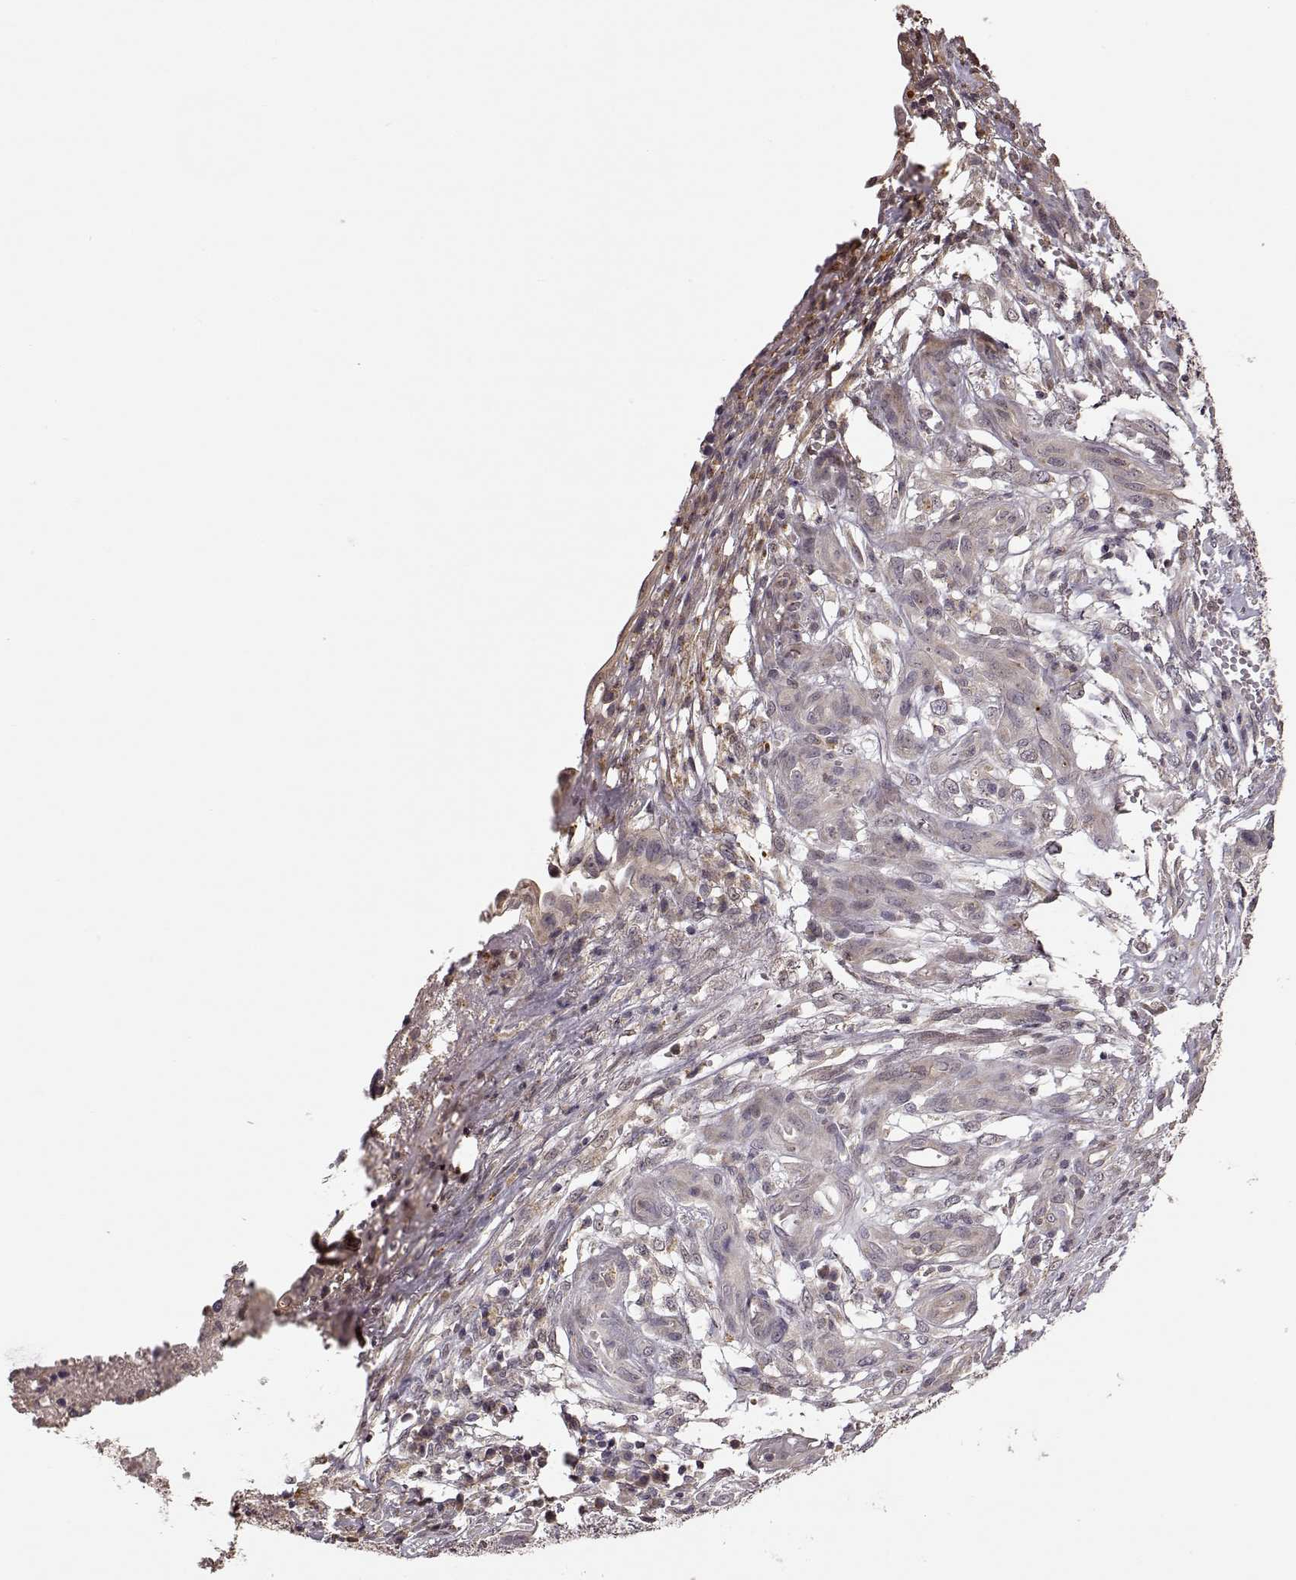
{"staining": {"intensity": "weak", "quantity": "<25%", "location": "cytoplasmic/membranous"}, "tissue": "stomach cancer", "cell_type": "Tumor cells", "image_type": "cancer", "snomed": [{"axis": "morphology", "description": "Adenocarcinoma, NOS"}, {"axis": "topography", "description": "Stomach, upper"}], "caption": "A histopathology image of stomach adenocarcinoma stained for a protein reveals no brown staining in tumor cells.", "gene": "CRB1", "patient": {"sex": "female", "age": 67}}